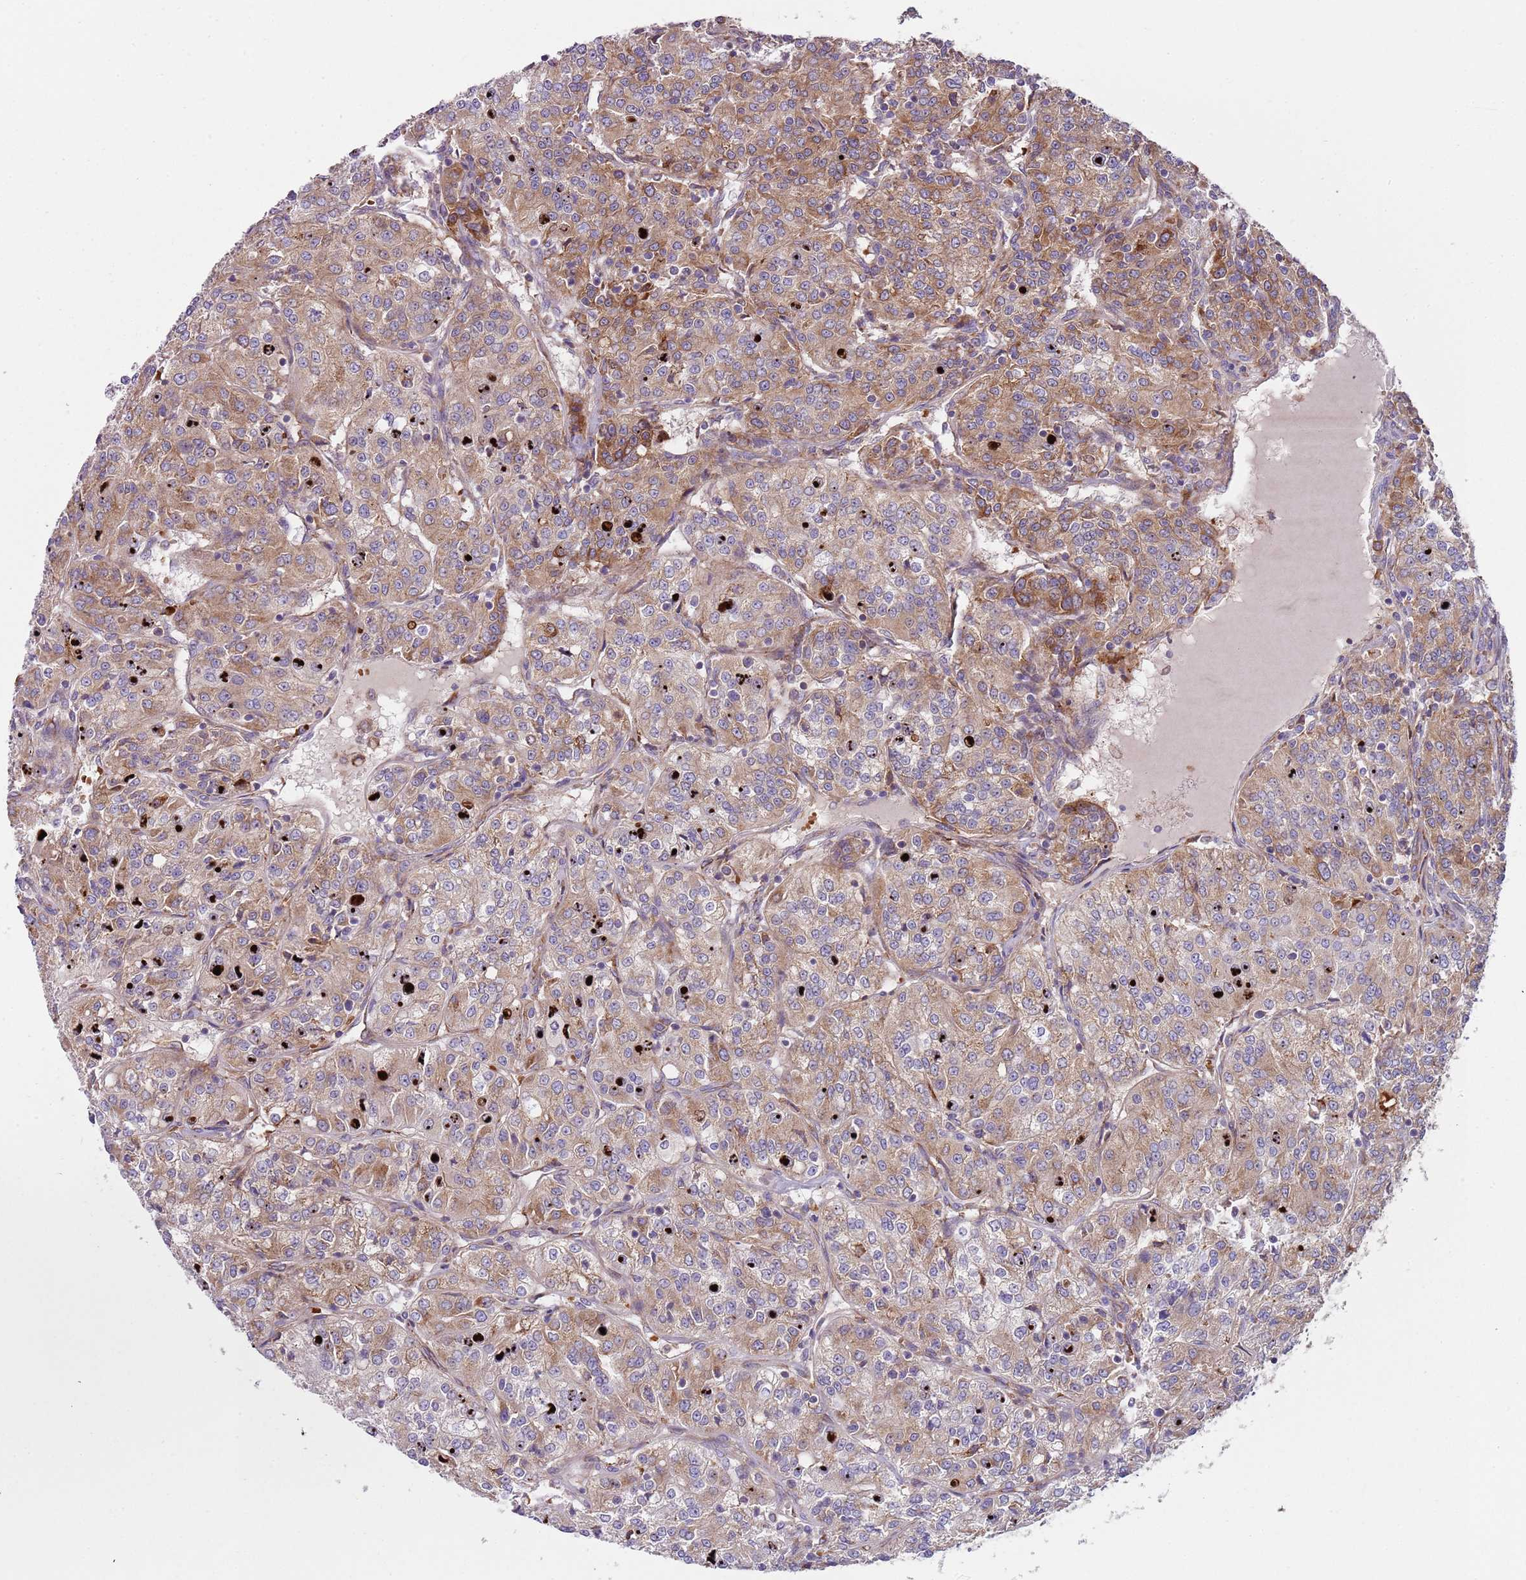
{"staining": {"intensity": "moderate", "quantity": ">75%", "location": "cytoplasmic/membranous"}, "tissue": "renal cancer", "cell_type": "Tumor cells", "image_type": "cancer", "snomed": [{"axis": "morphology", "description": "Adenocarcinoma, NOS"}, {"axis": "topography", "description": "Kidney"}], "caption": "Protein staining reveals moderate cytoplasmic/membranous staining in about >75% of tumor cells in adenocarcinoma (renal).", "gene": "VWCE", "patient": {"sex": "female", "age": 63}}